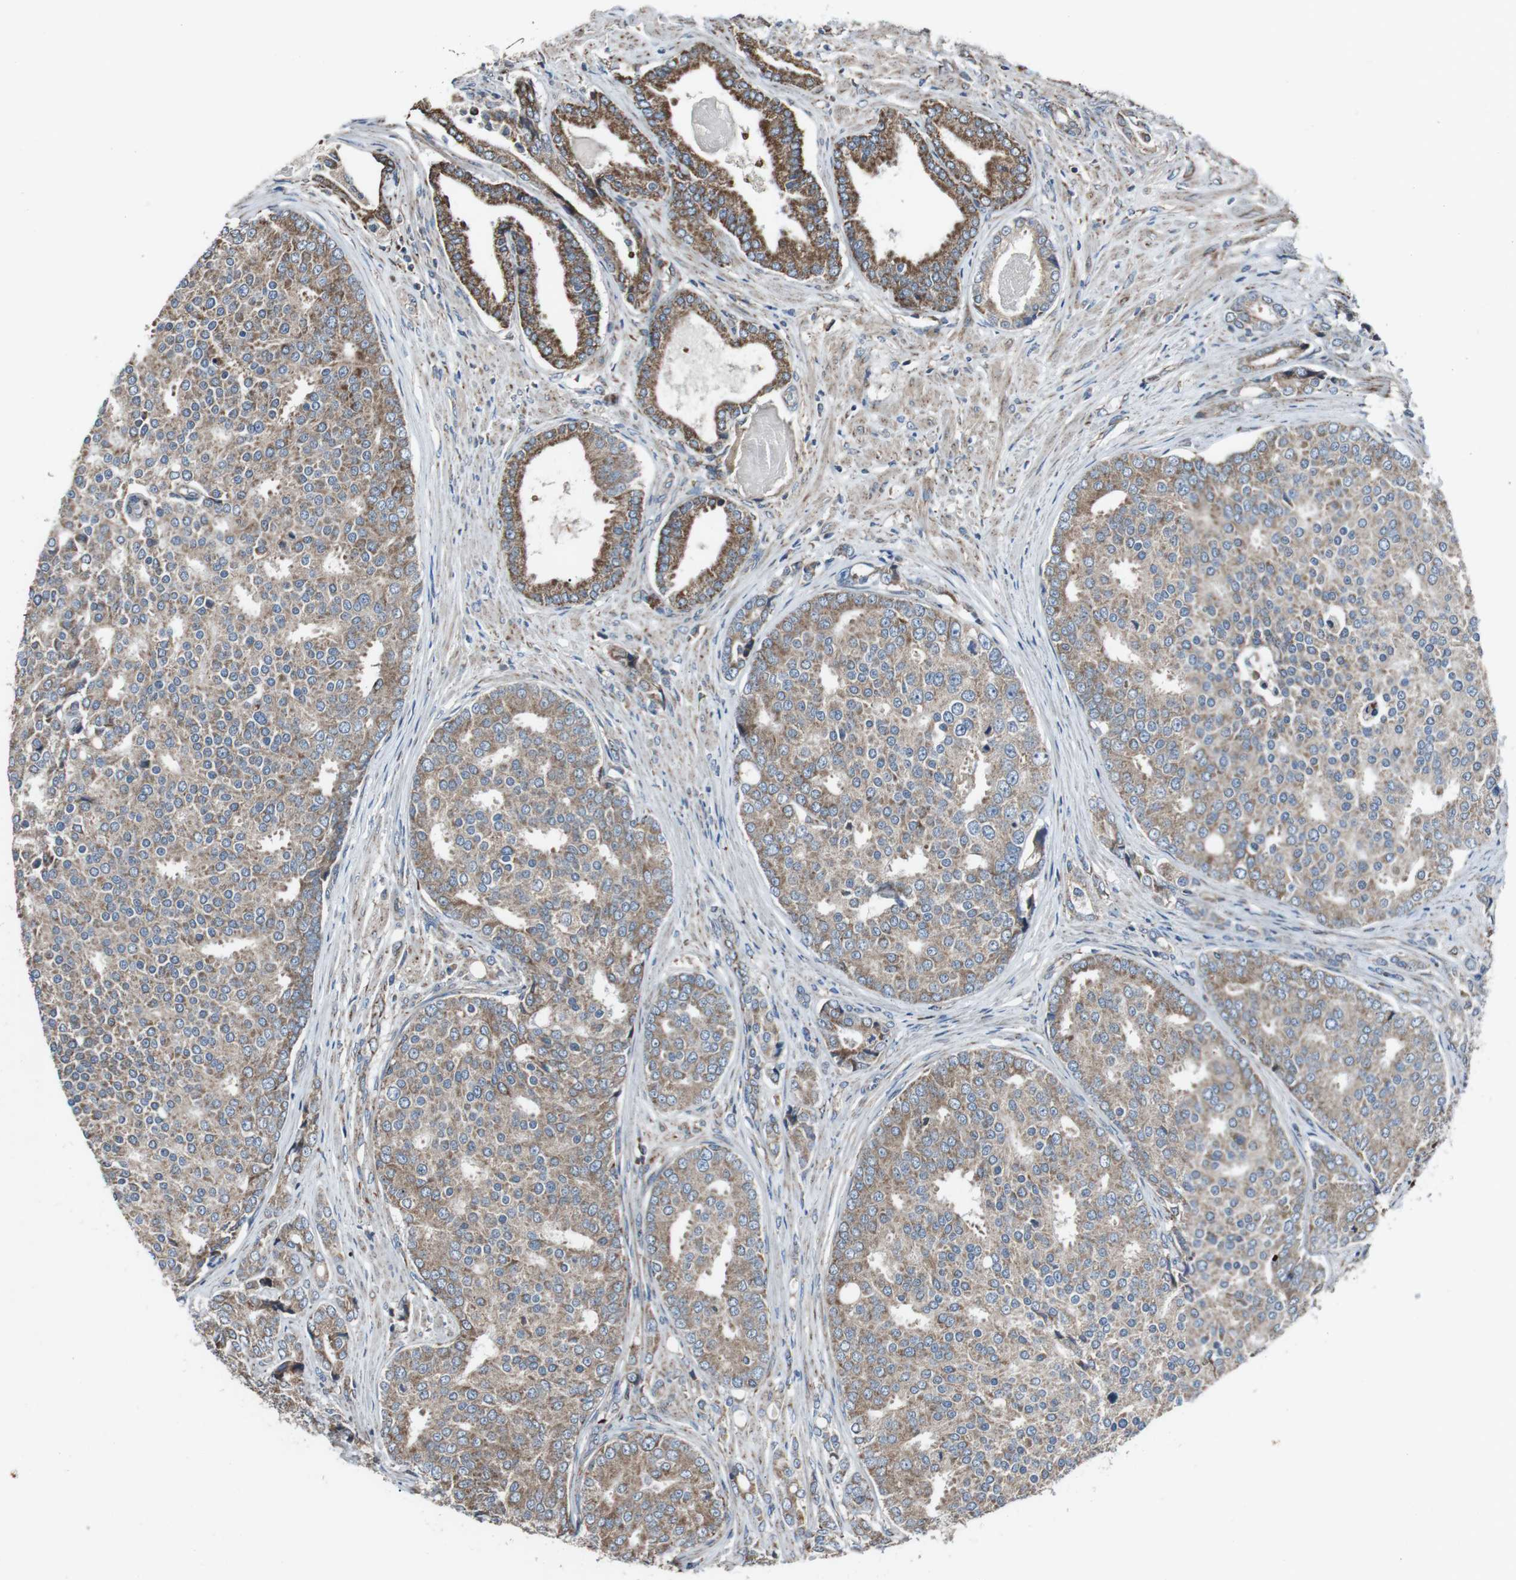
{"staining": {"intensity": "weak", "quantity": ">75%", "location": "cytoplasmic/membranous"}, "tissue": "prostate cancer", "cell_type": "Tumor cells", "image_type": "cancer", "snomed": [{"axis": "morphology", "description": "Adenocarcinoma, High grade"}, {"axis": "topography", "description": "Prostate"}], "caption": "IHC (DAB) staining of human prostate adenocarcinoma (high-grade) displays weak cytoplasmic/membranous protein positivity in approximately >75% of tumor cells.", "gene": "CISD2", "patient": {"sex": "male", "age": 50}}